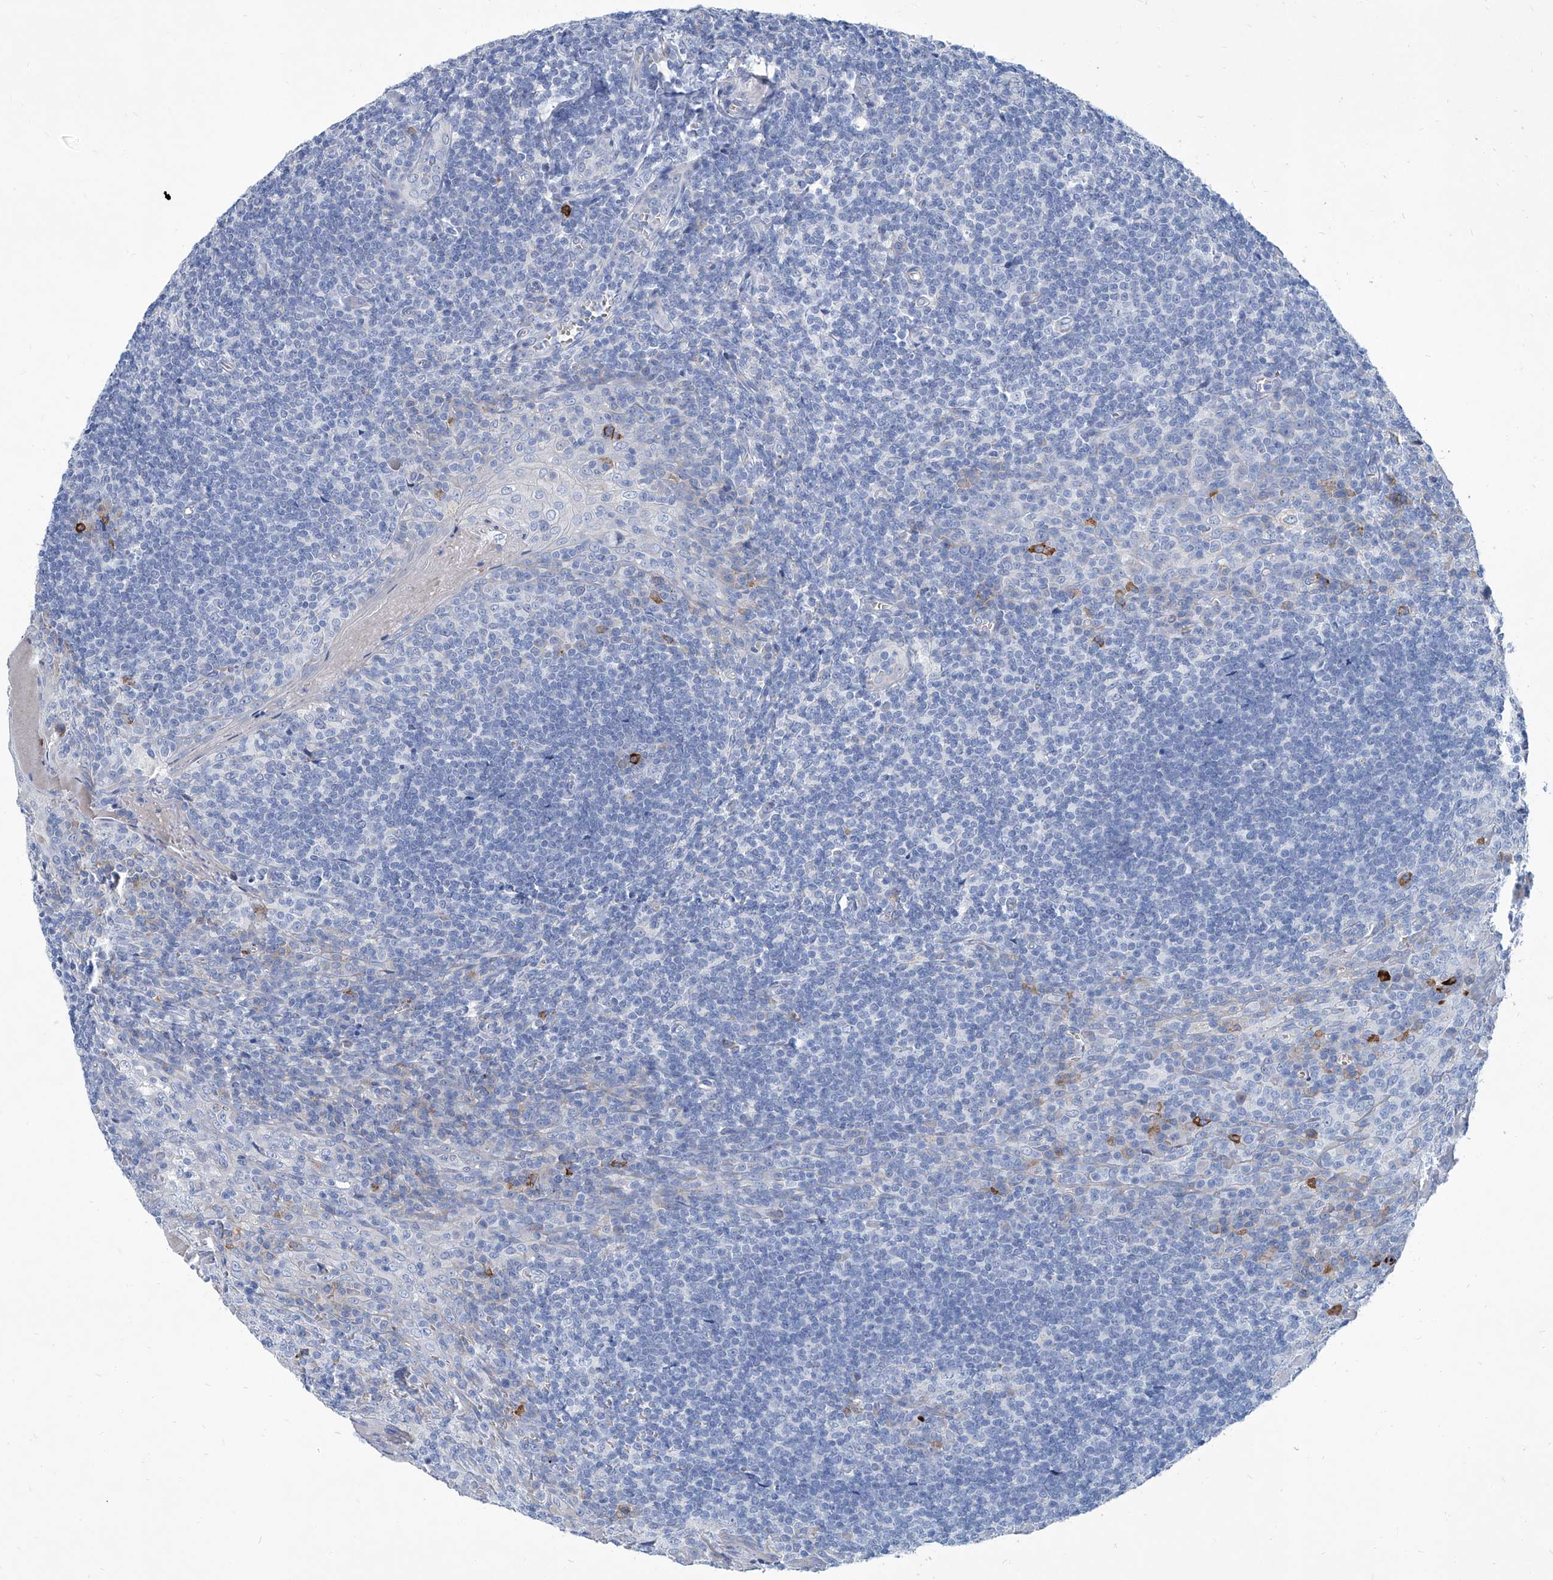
{"staining": {"intensity": "negative", "quantity": "none", "location": "none"}, "tissue": "tonsil", "cell_type": "Germinal center cells", "image_type": "normal", "snomed": [{"axis": "morphology", "description": "Normal tissue, NOS"}, {"axis": "topography", "description": "Tonsil"}], "caption": "IHC of normal tonsil shows no staining in germinal center cells. (DAB (3,3'-diaminobenzidine) immunohistochemistry (IHC) visualized using brightfield microscopy, high magnification).", "gene": "FPR2", "patient": {"sex": "male", "age": 27}}